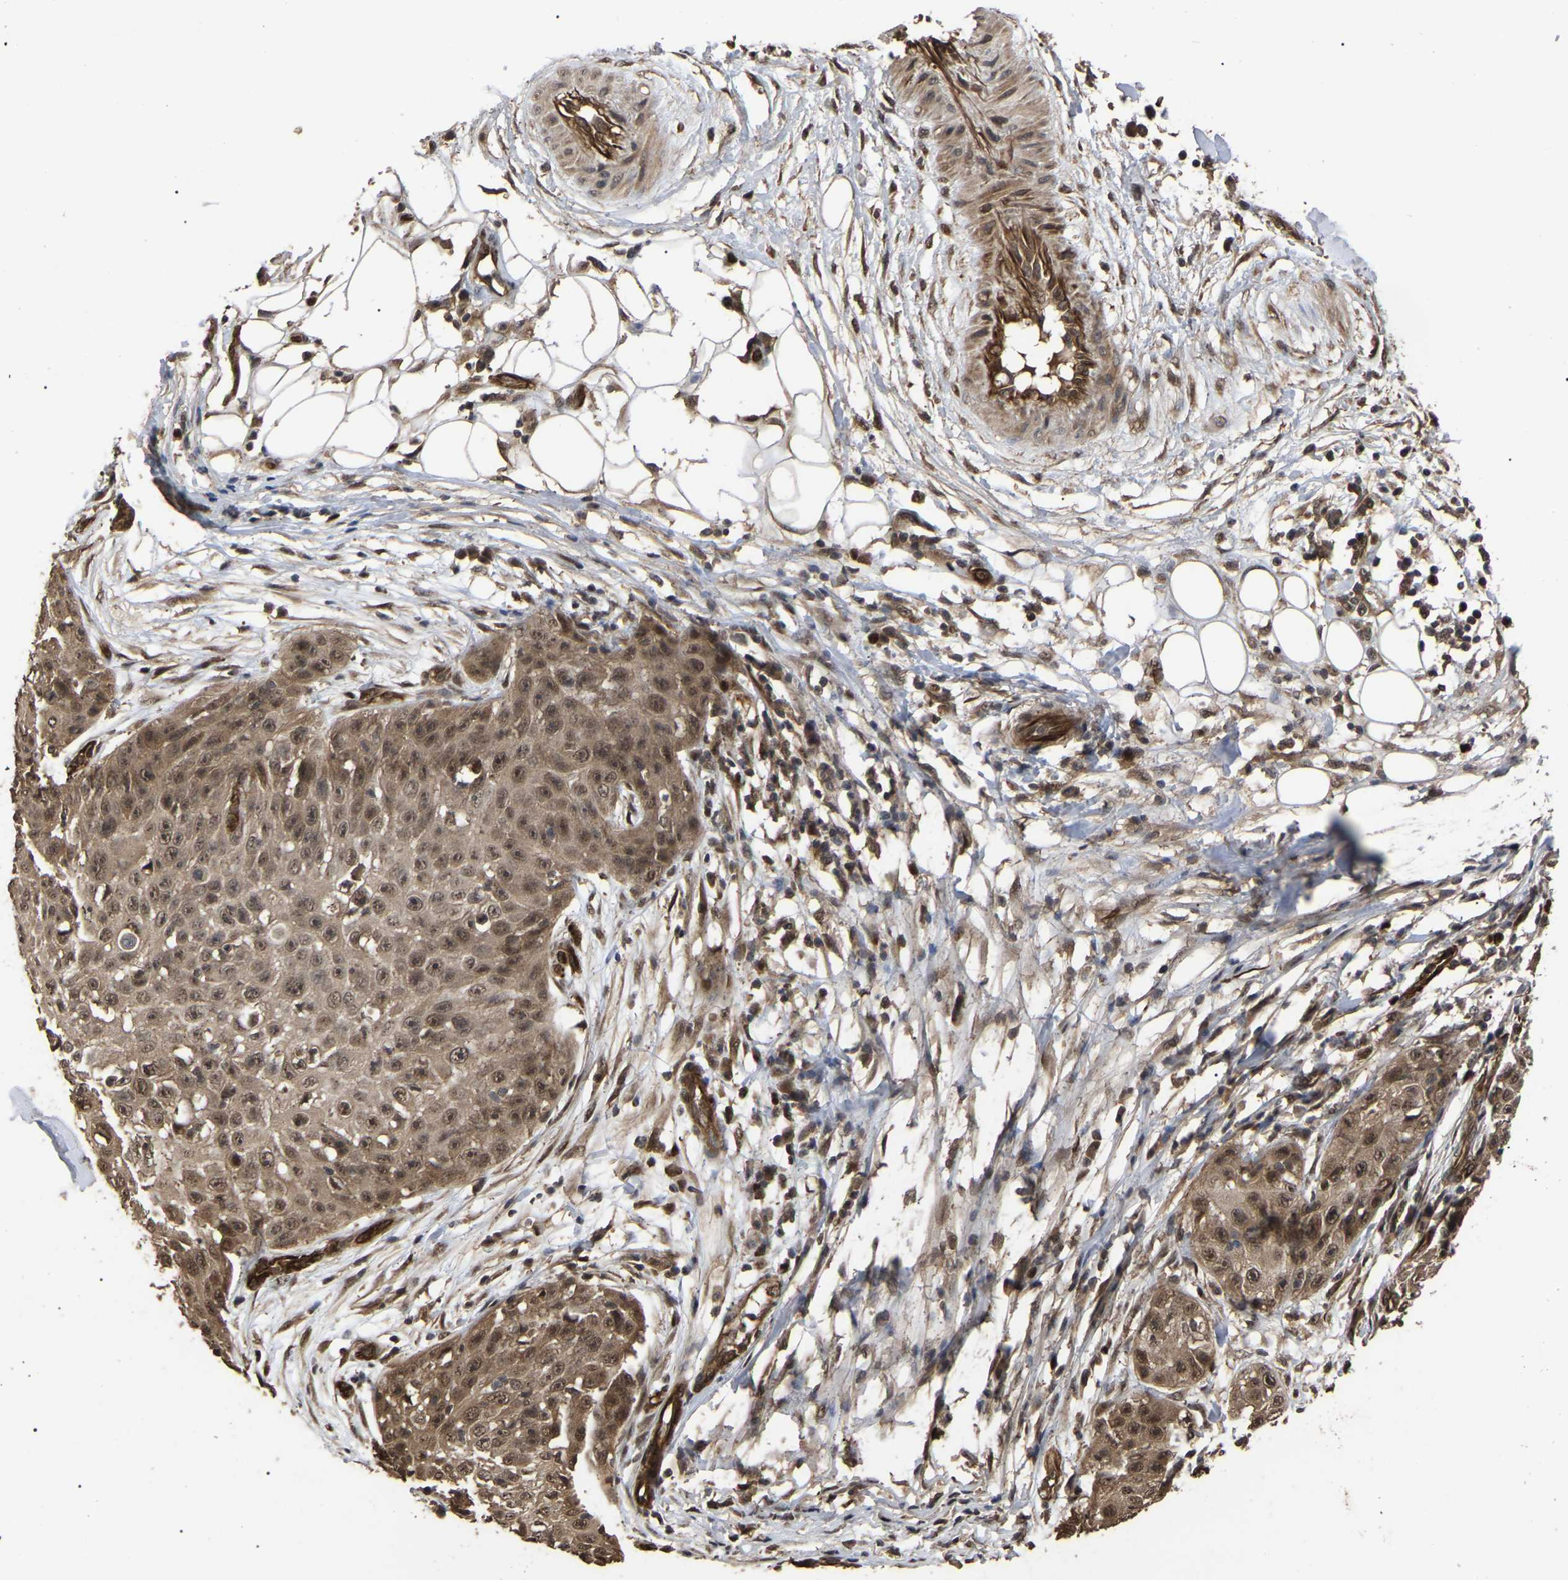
{"staining": {"intensity": "moderate", "quantity": ">75%", "location": "cytoplasmic/membranous,nuclear"}, "tissue": "skin cancer", "cell_type": "Tumor cells", "image_type": "cancer", "snomed": [{"axis": "morphology", "description": "Squamous cell carcinoma, NOS"}, {"axis": "topography", "description": "Skin"}], "caption": "About >75% of tumor cells in skin squamous cell carcinoma exhibit moderate cytoplasmic/membranous and nuclear protein expression as visualized by brown immunohistochemical staining.", "gene": "FAM161B", "patient": {"sex": "male", "age": 86}}